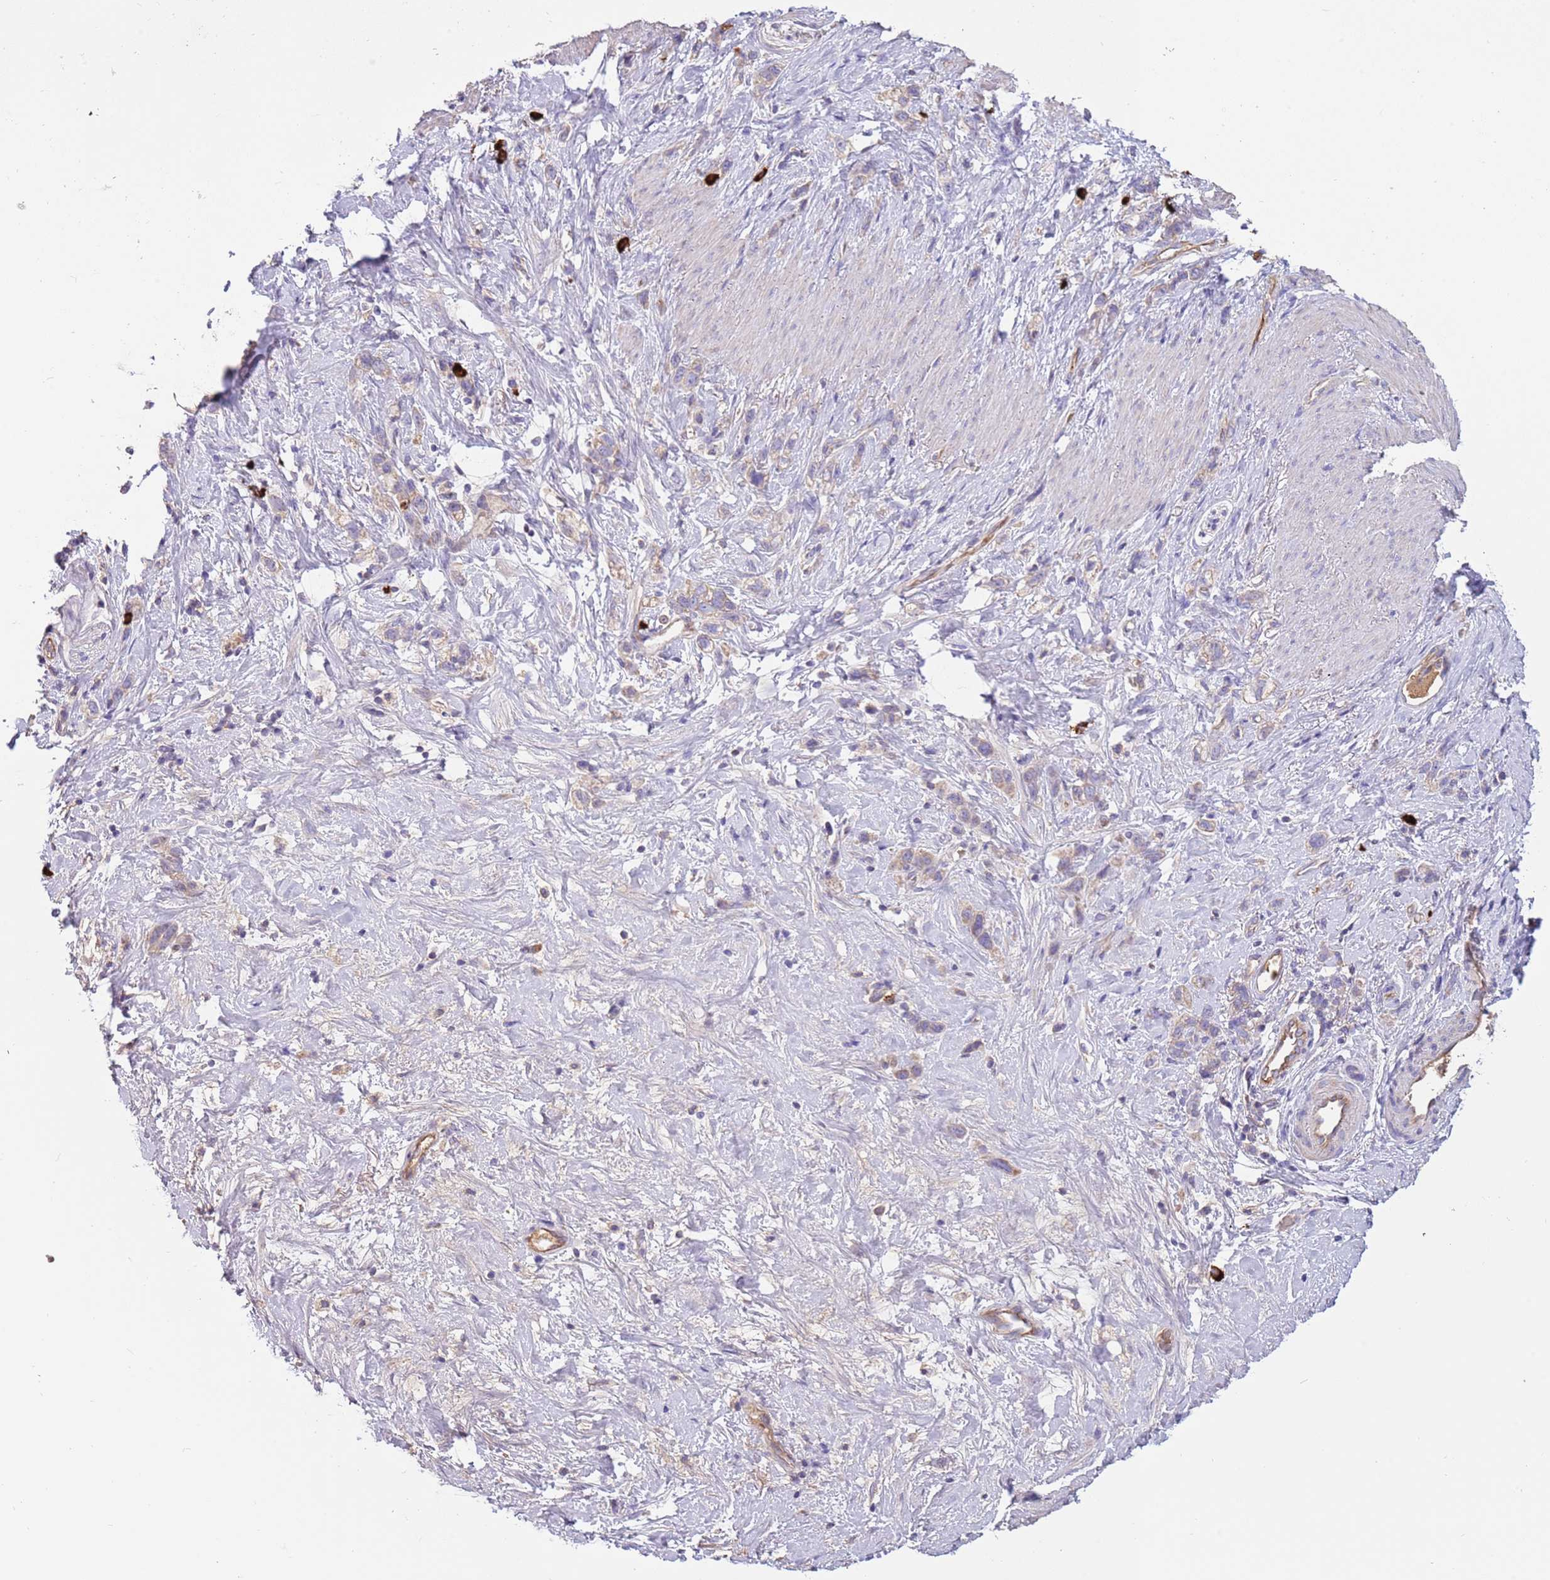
{"staining": {"intensity": "negative", "quantity": "none", "location": "none"}, "tissue": "stomach cancer", "cell_type": "Tumor cells", "image_type": "cancer", "snomed": [{"axis": "morphology", "description": "Adenocarcinoma, NOS"}, {"axis": "topography", "description": "Stomach"}], "caption": "Immunohistochemistry histopathology image of human stomach cancer stained for a protein (brown), which shows no expression in tumor cells.", "gene": "TRMO", "patient": {"sex": "female", "age": 65}}